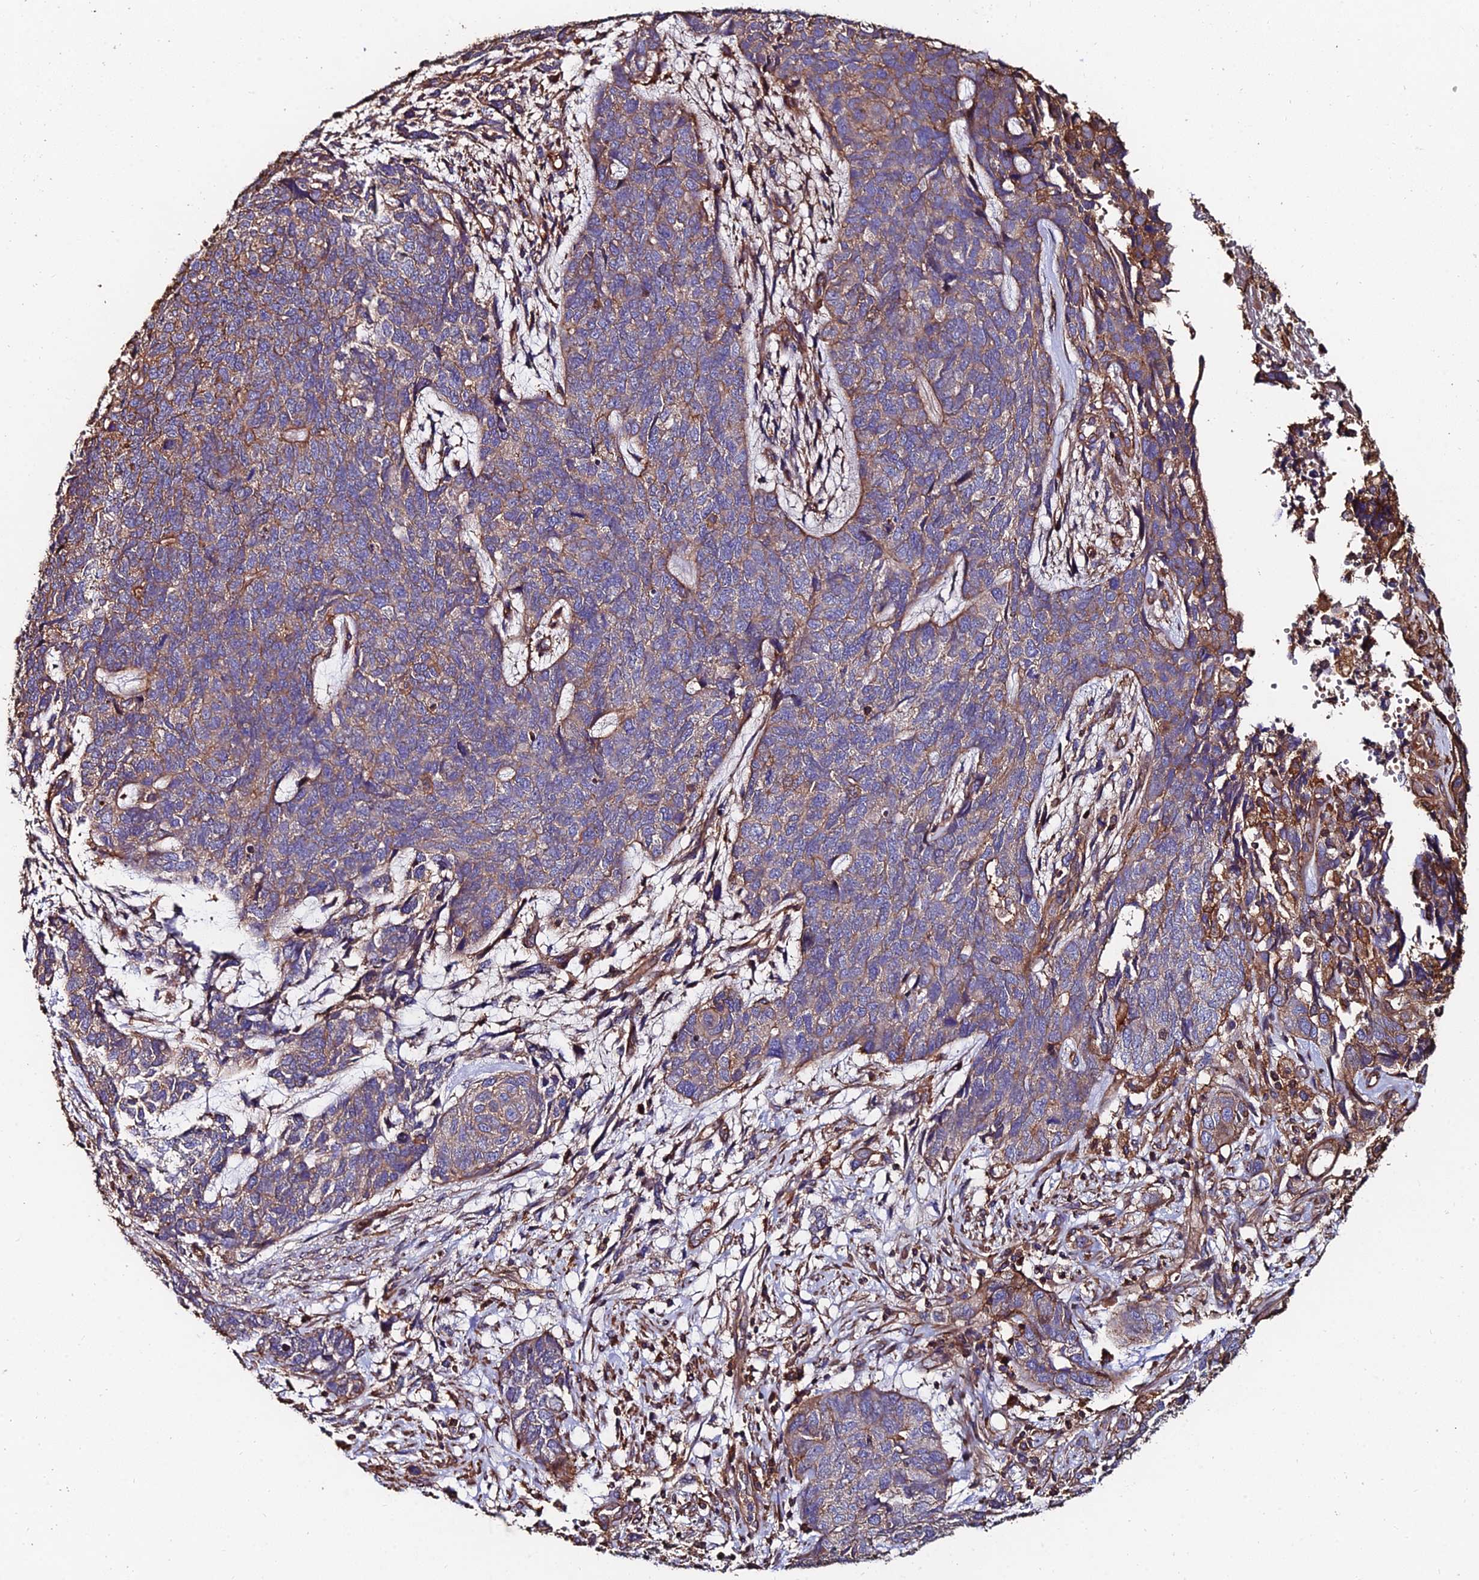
{"staining": {"intensity": "weak", "quantity": "25%-75%", "location": "cytoplasmic/membranous"}, "tissue": "cervical cancer", "cell_type": "Tumor cells", "image_type": "cancer", "snomed": [{"axis": "morphology", "description": "Squamous cell carcinoma, NOS"}, {"axis": "topography", "description": "Cervix"}], "caption": "Immunohistochemical staining of human cervical cancer reveals low levels of weak cytoplasmic/membranous protein positivity in about 25%-75% of tumor cells.", "gene": "EXT1", "patient": {"sex": "female", "age": 63}}